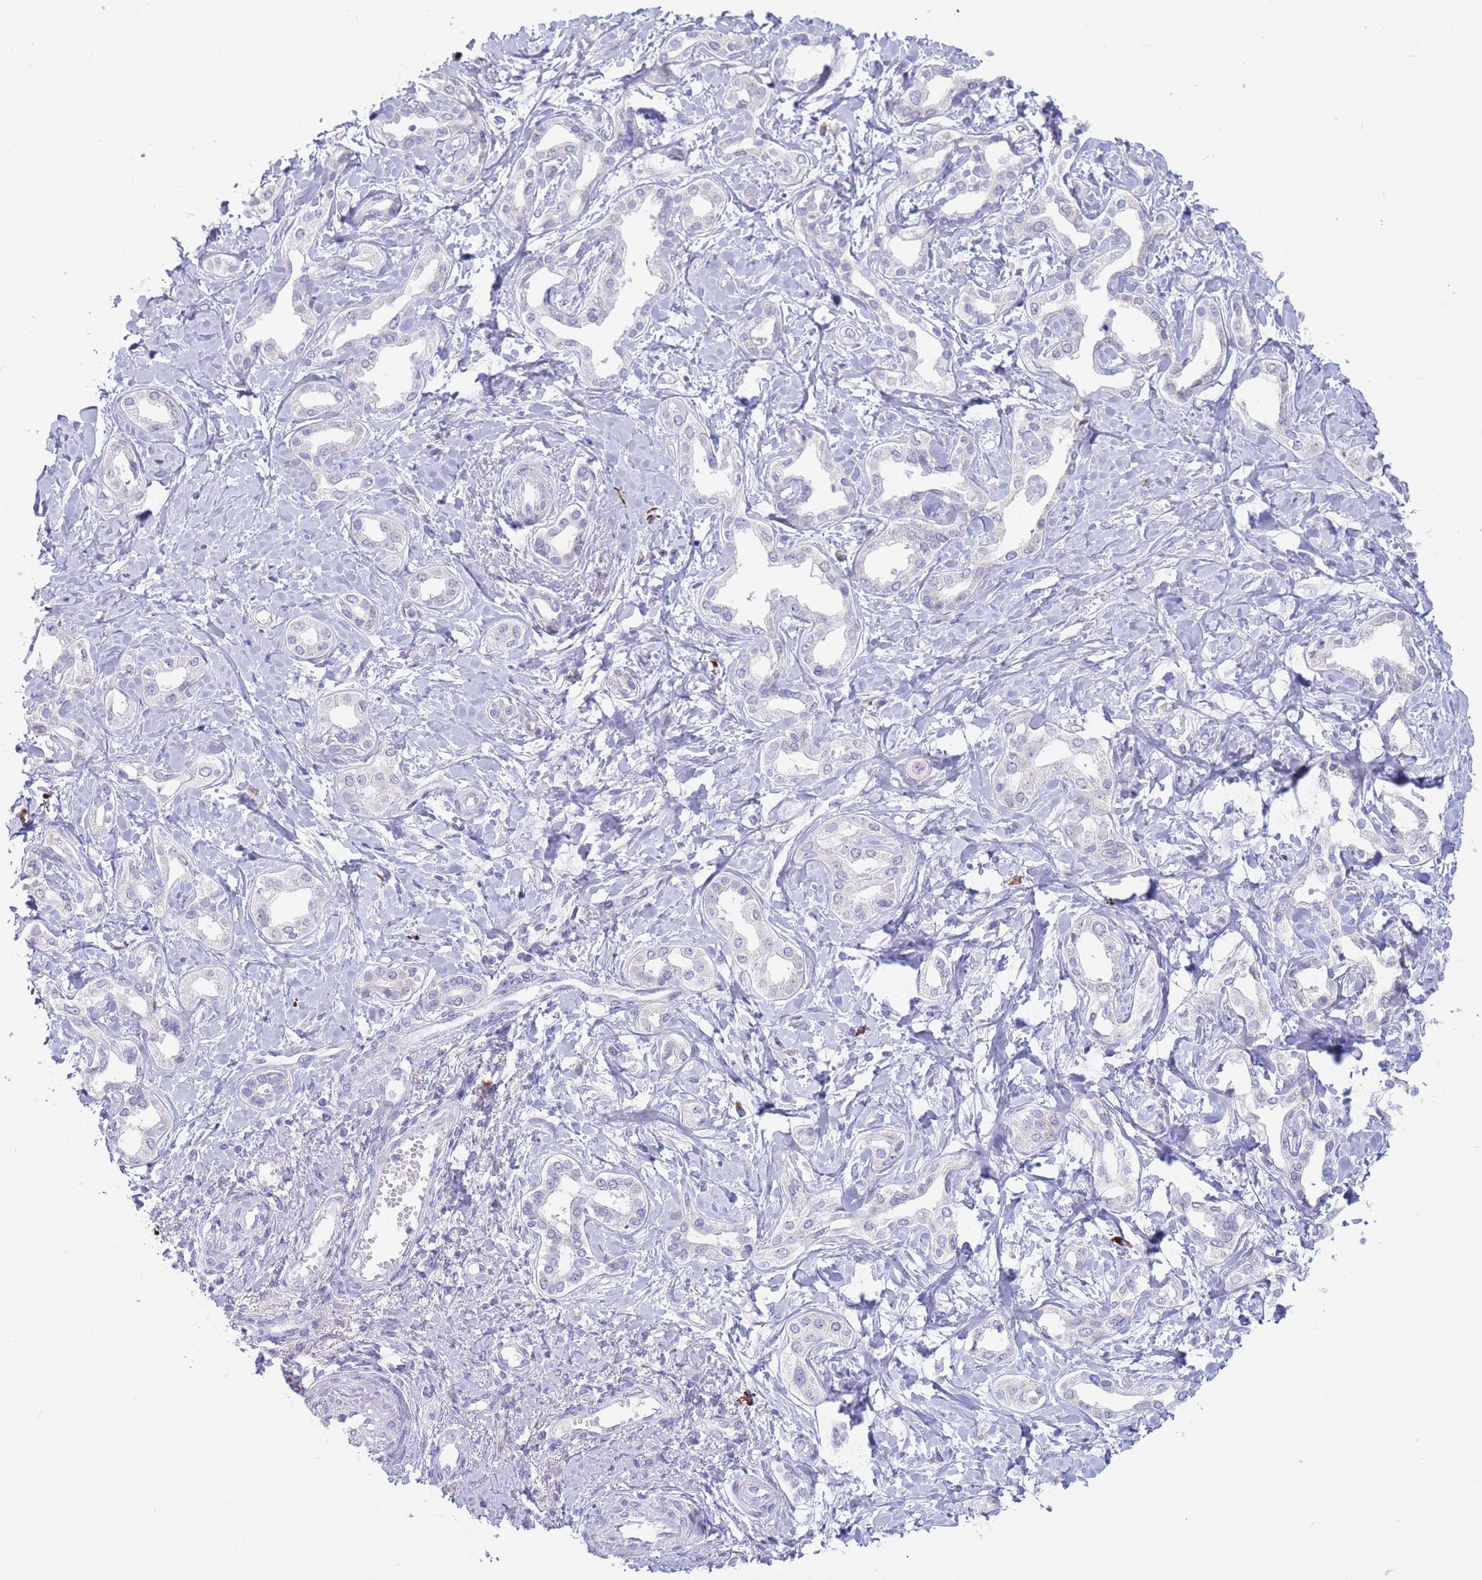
{"staining": {"intensity": "negative", "quantity": "none", "location": "none"}, "tissue": "liver cancer", "cell_type": "Tumor cells", "image_type": "cancer", "snomed": [{"axis": "morphology", "description": "Cholangiocarcinoma"}, {"axis": "topography", "description": "Liver"}], "caption": "Immunohistochemistry of human liver cholangiocarcinoma shows no expression in tumor cells.", "gene": "ASAP3", "patient": {"sex": "female", "age": 77}}